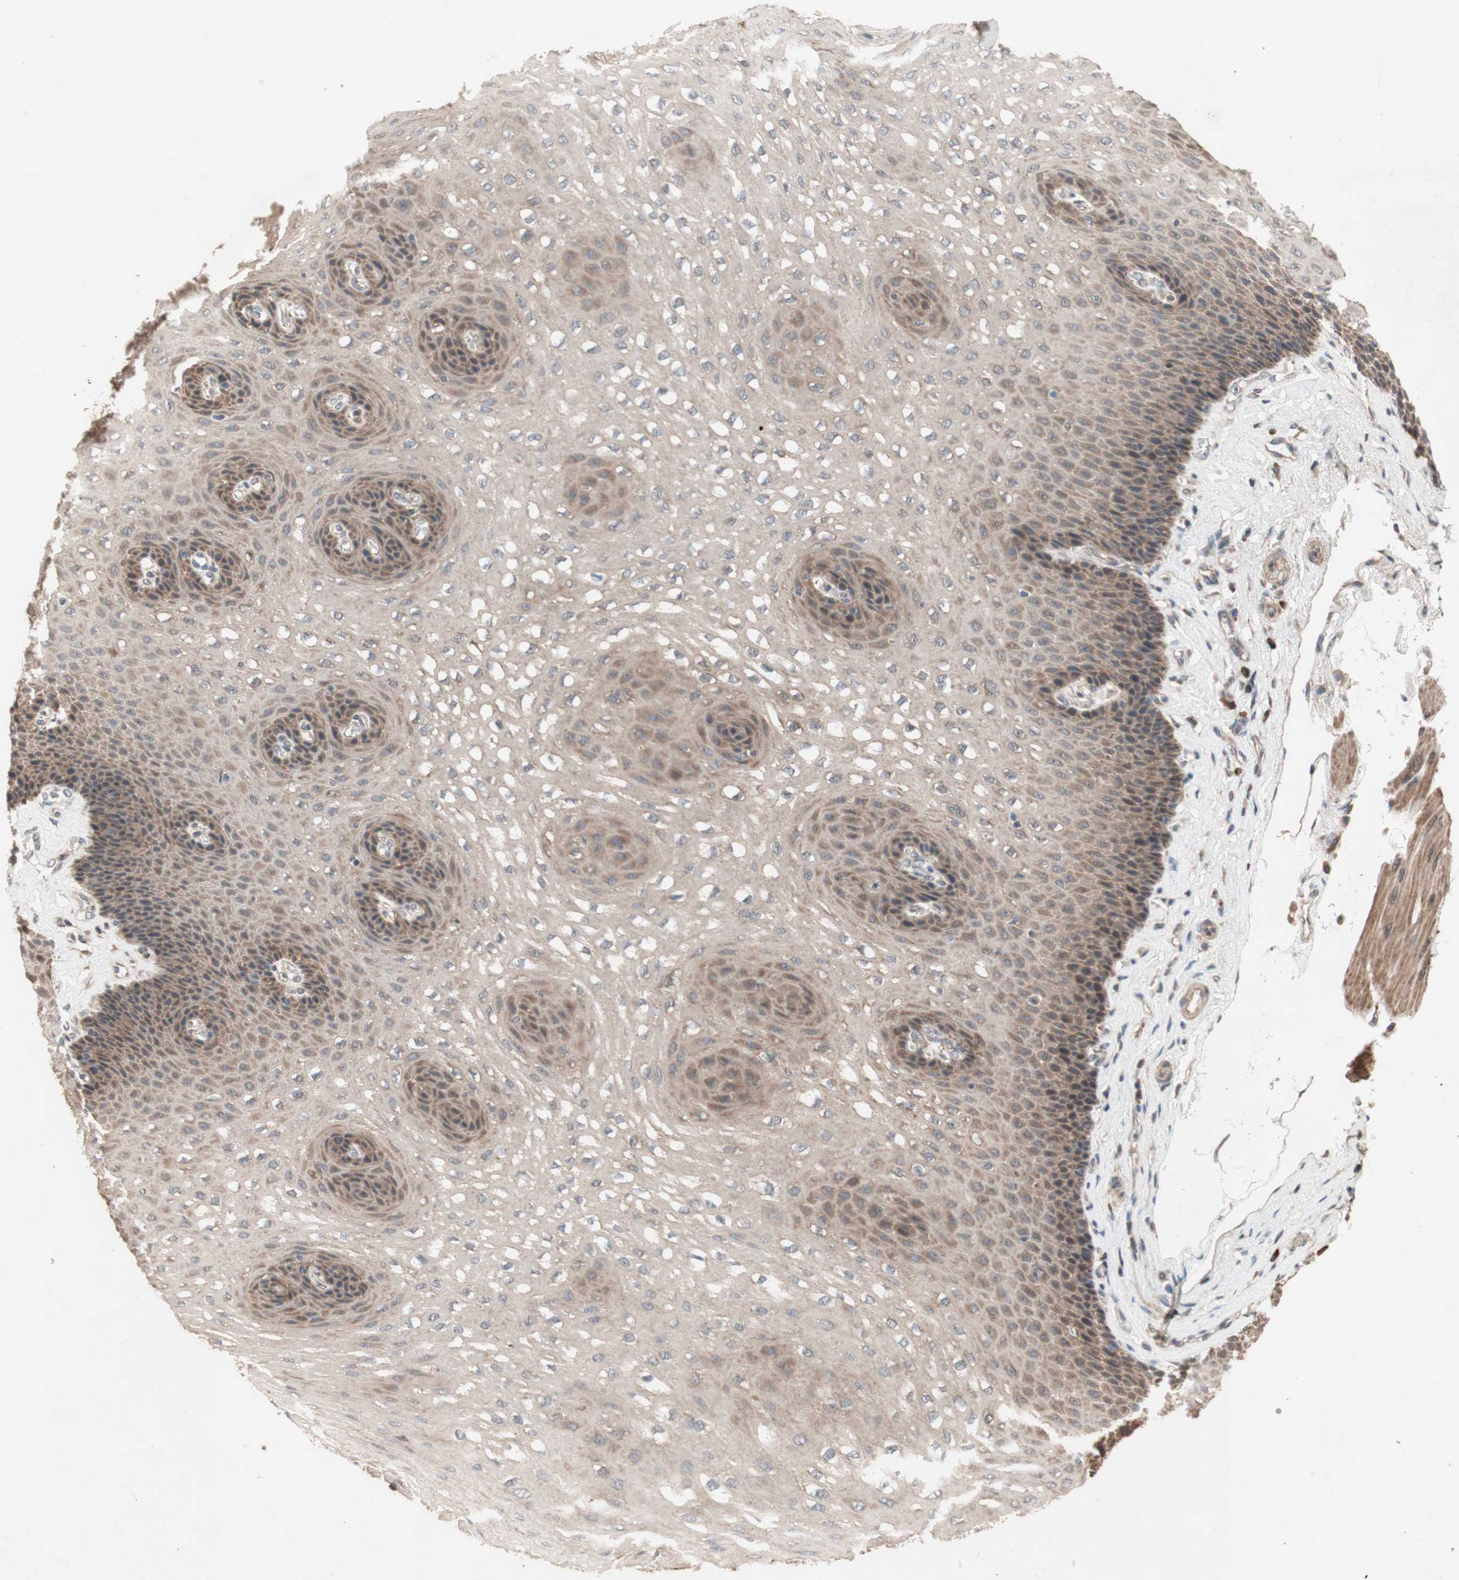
{"staining": {"intensity": "moderate", "quantity": "25%-75%", "location": "cytoplasmic/membranous"}, "tissue": "esophagus", "cell_type": "Squamous epithelial cells", "image_type": "normal", "snomed": [{"axis": "morphology", "description": "Normal tissue, NOS"}, {"axis": "topography", "description": "Esophagus"}], "caption": "Protein analysis of benign esophagus shows moderate cytoplasmic/membranous expression in approximately 25%-75% of squamous epithelial cells.", "gene": "DDOST", "patient": {"sex": "female", "age": 72}}